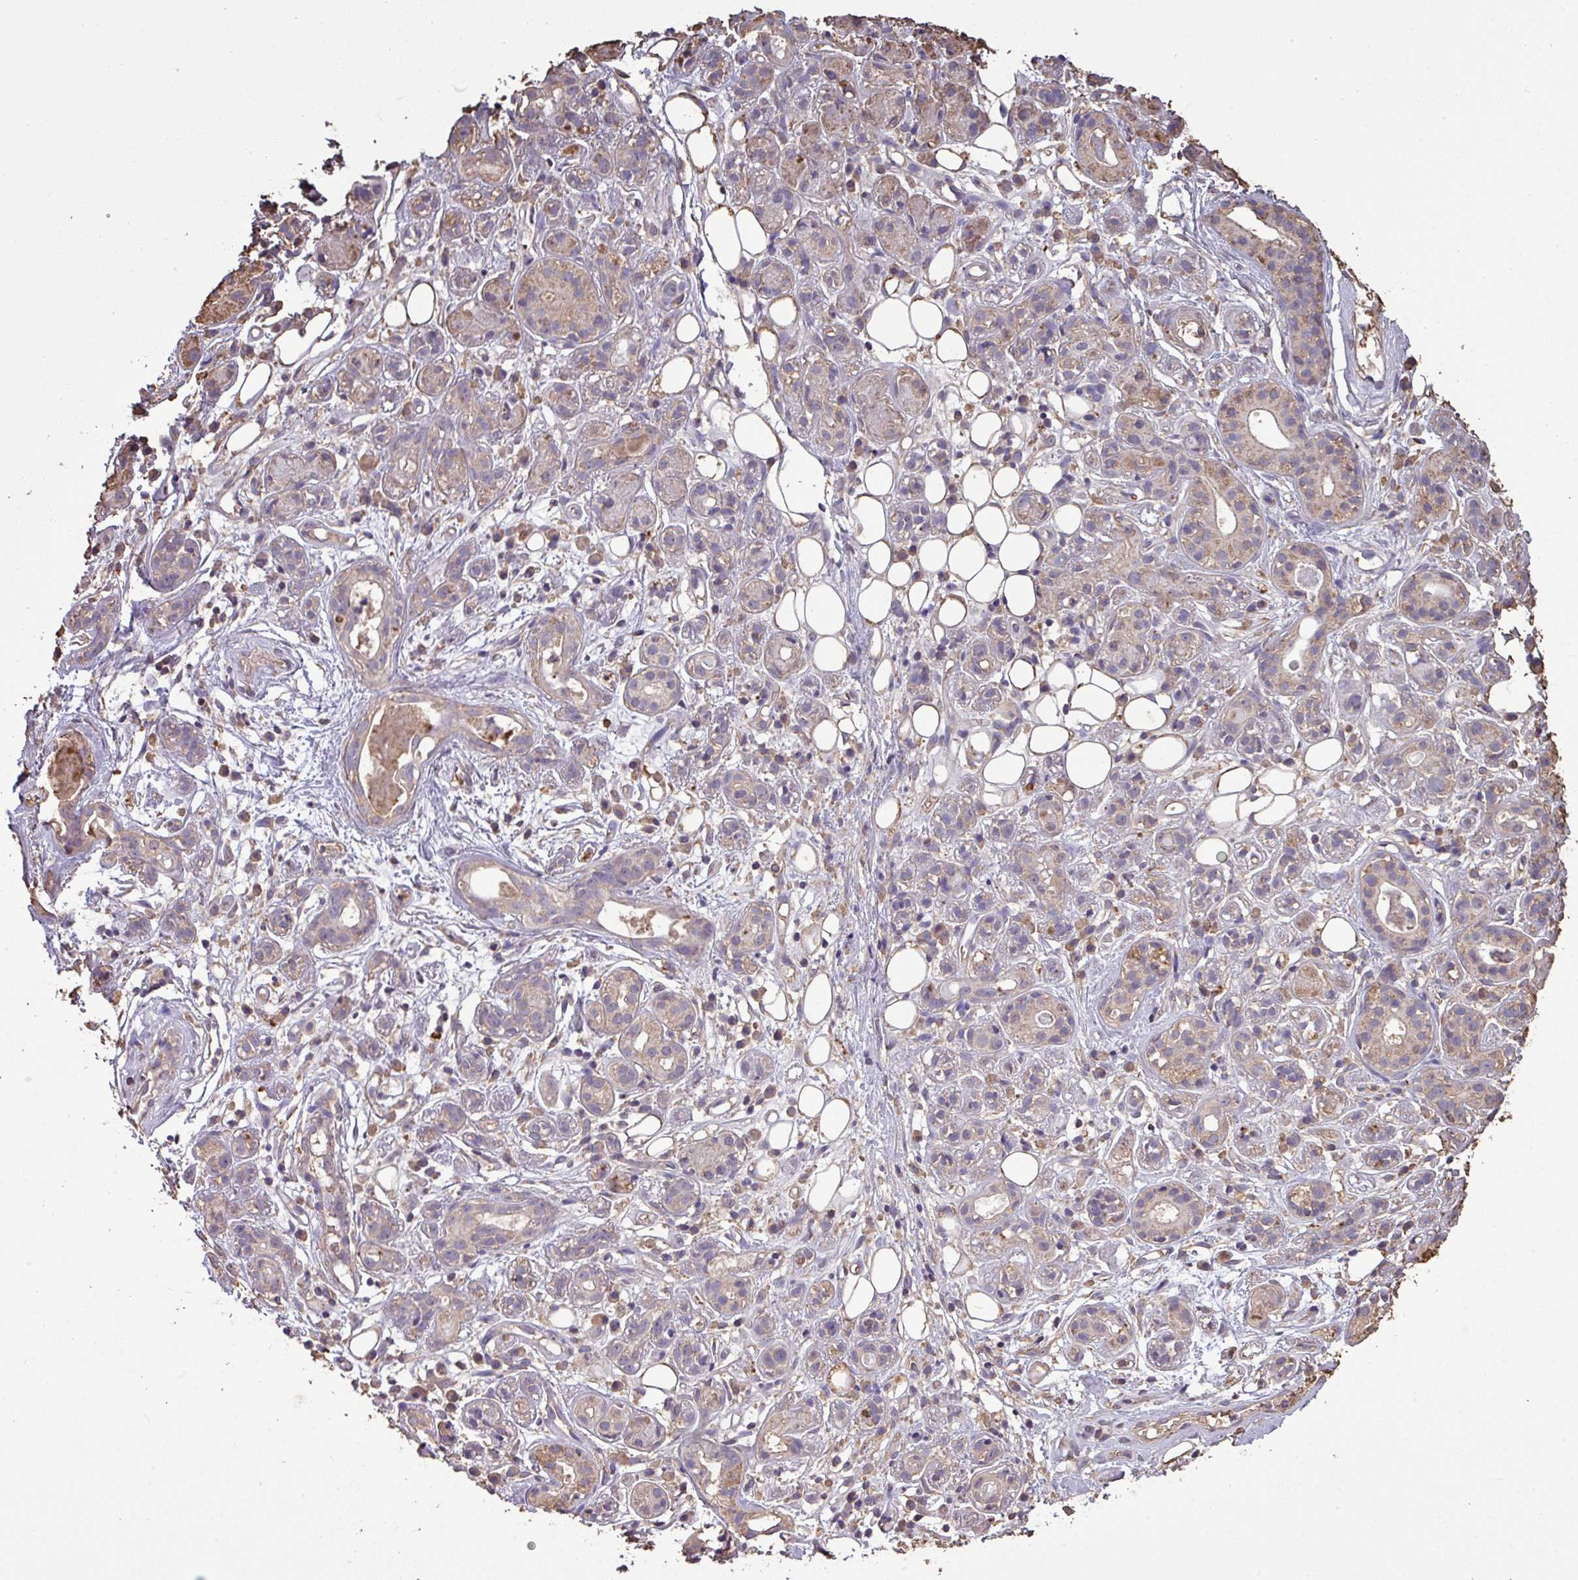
{"staining": {"intensity": "weak", "quantity": "25%-75%", "location": "cytoplasmic/membranous"}, "tissue": "salivary gland", "cell_type": "Glandular cells", "image_type": "normal", "snomed": [{"axis": "morphology", "description": "Normal tissue, NOS"}, {"axis": "topography", "description": "Salivary gland"}], "caption": "Weak cytoplasmic/membranous staining for a protein is seen in approximately 25%-75% of glandular cells of normal salivary gland using IHC.", "gene": "CAMK2A", "patient": {"sex": "male", "age": 54}}